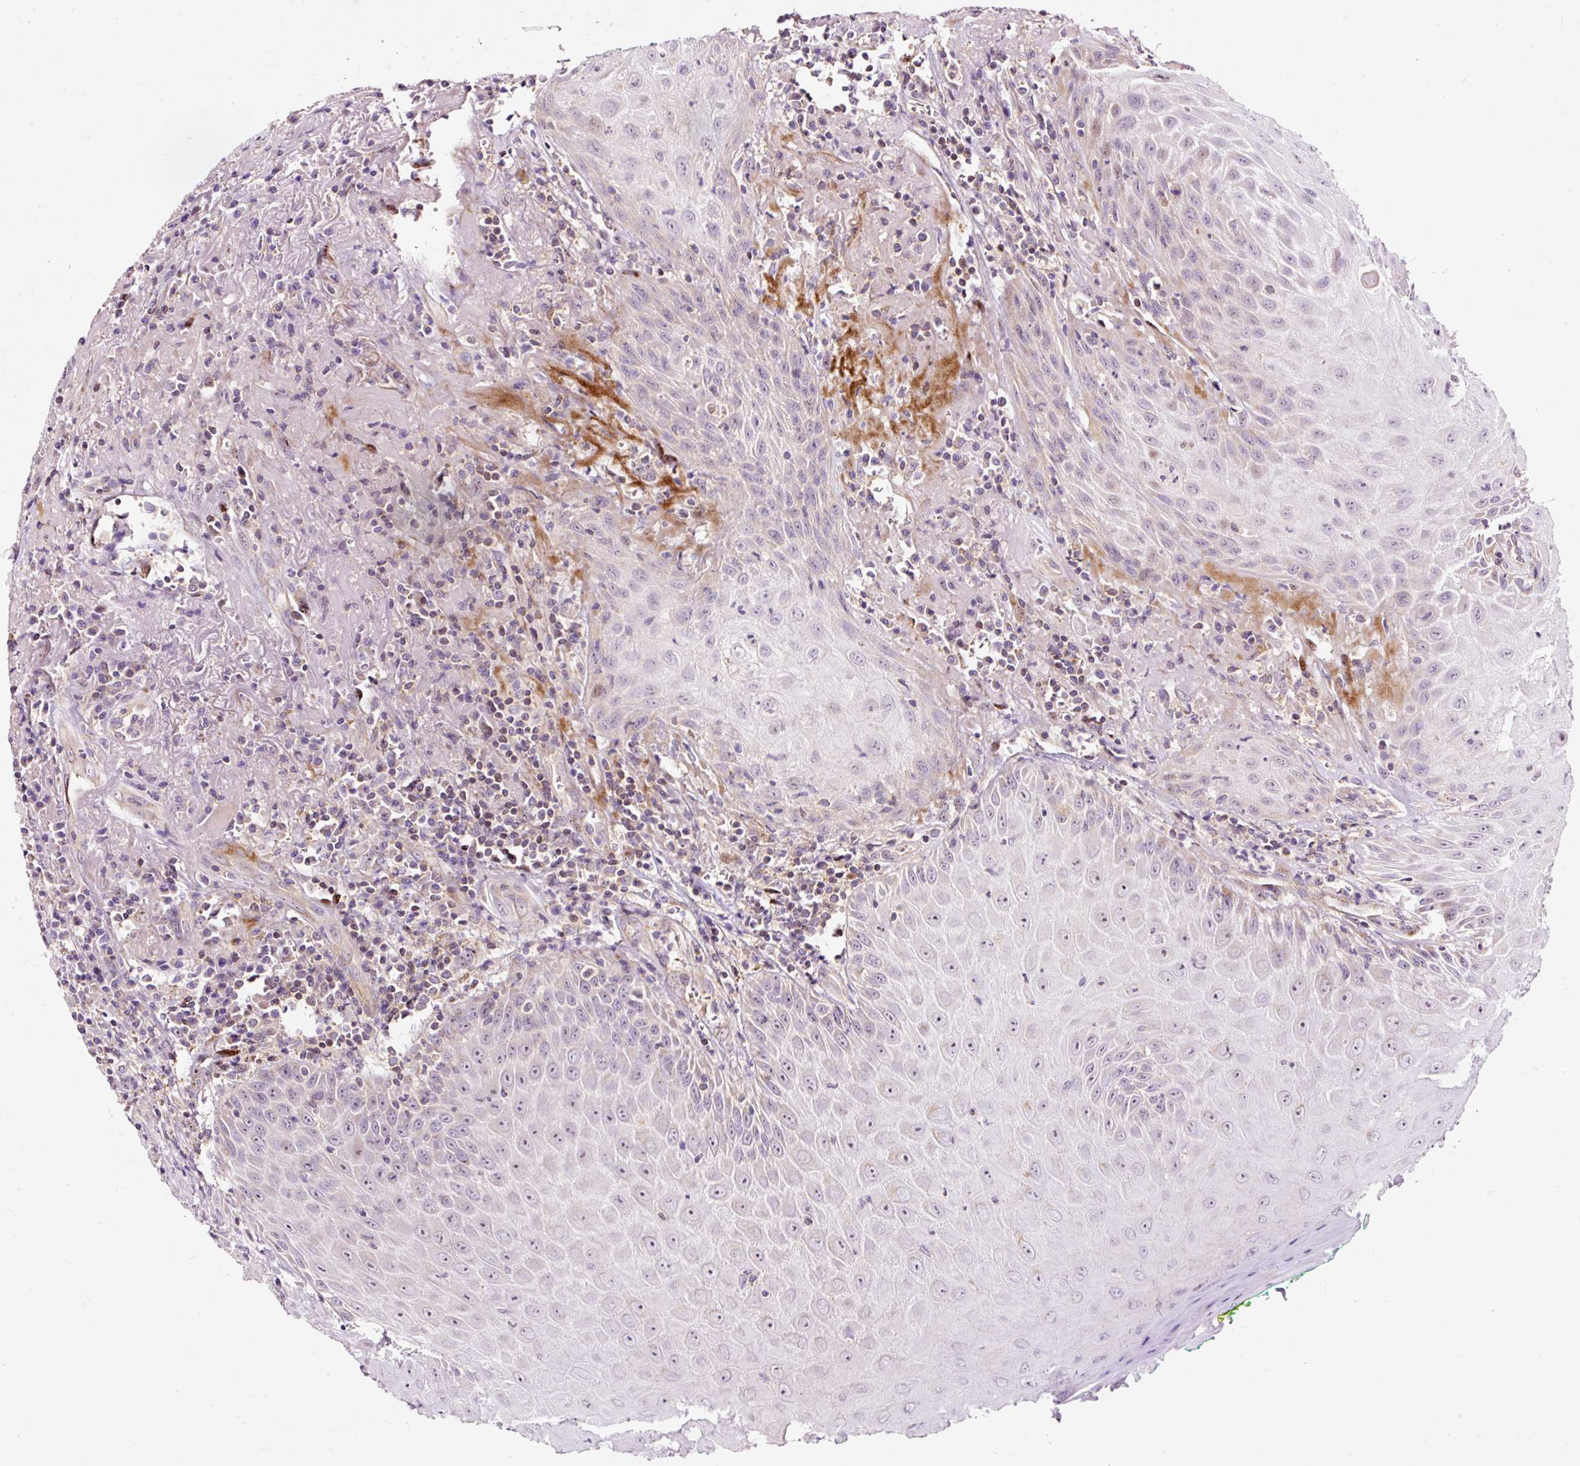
{"staining": {"intensity": "weak", "quantity": "<25%", "location": "nuclear"}, "tissue": "head and neck cancer", "cell_type": "Tumor cells", "image_type": "cancer", "snomed": [{"axis": "morphology", "description": "Normal tissue, NOS"}, {"axis": "morphology", "description": "Squamous cell carcinoma, NOS"}, {"axis": "topography", "description": "Oral tissue"}, {"axis": "topography", "description": "Head-Neck"}], "caption": "Image shows no protein staining in tumor cells of squamous cell carcinoma (head and neck) tissue.", "gene": "BOLA3", "patient": {"sex": "female", "age": 70}}